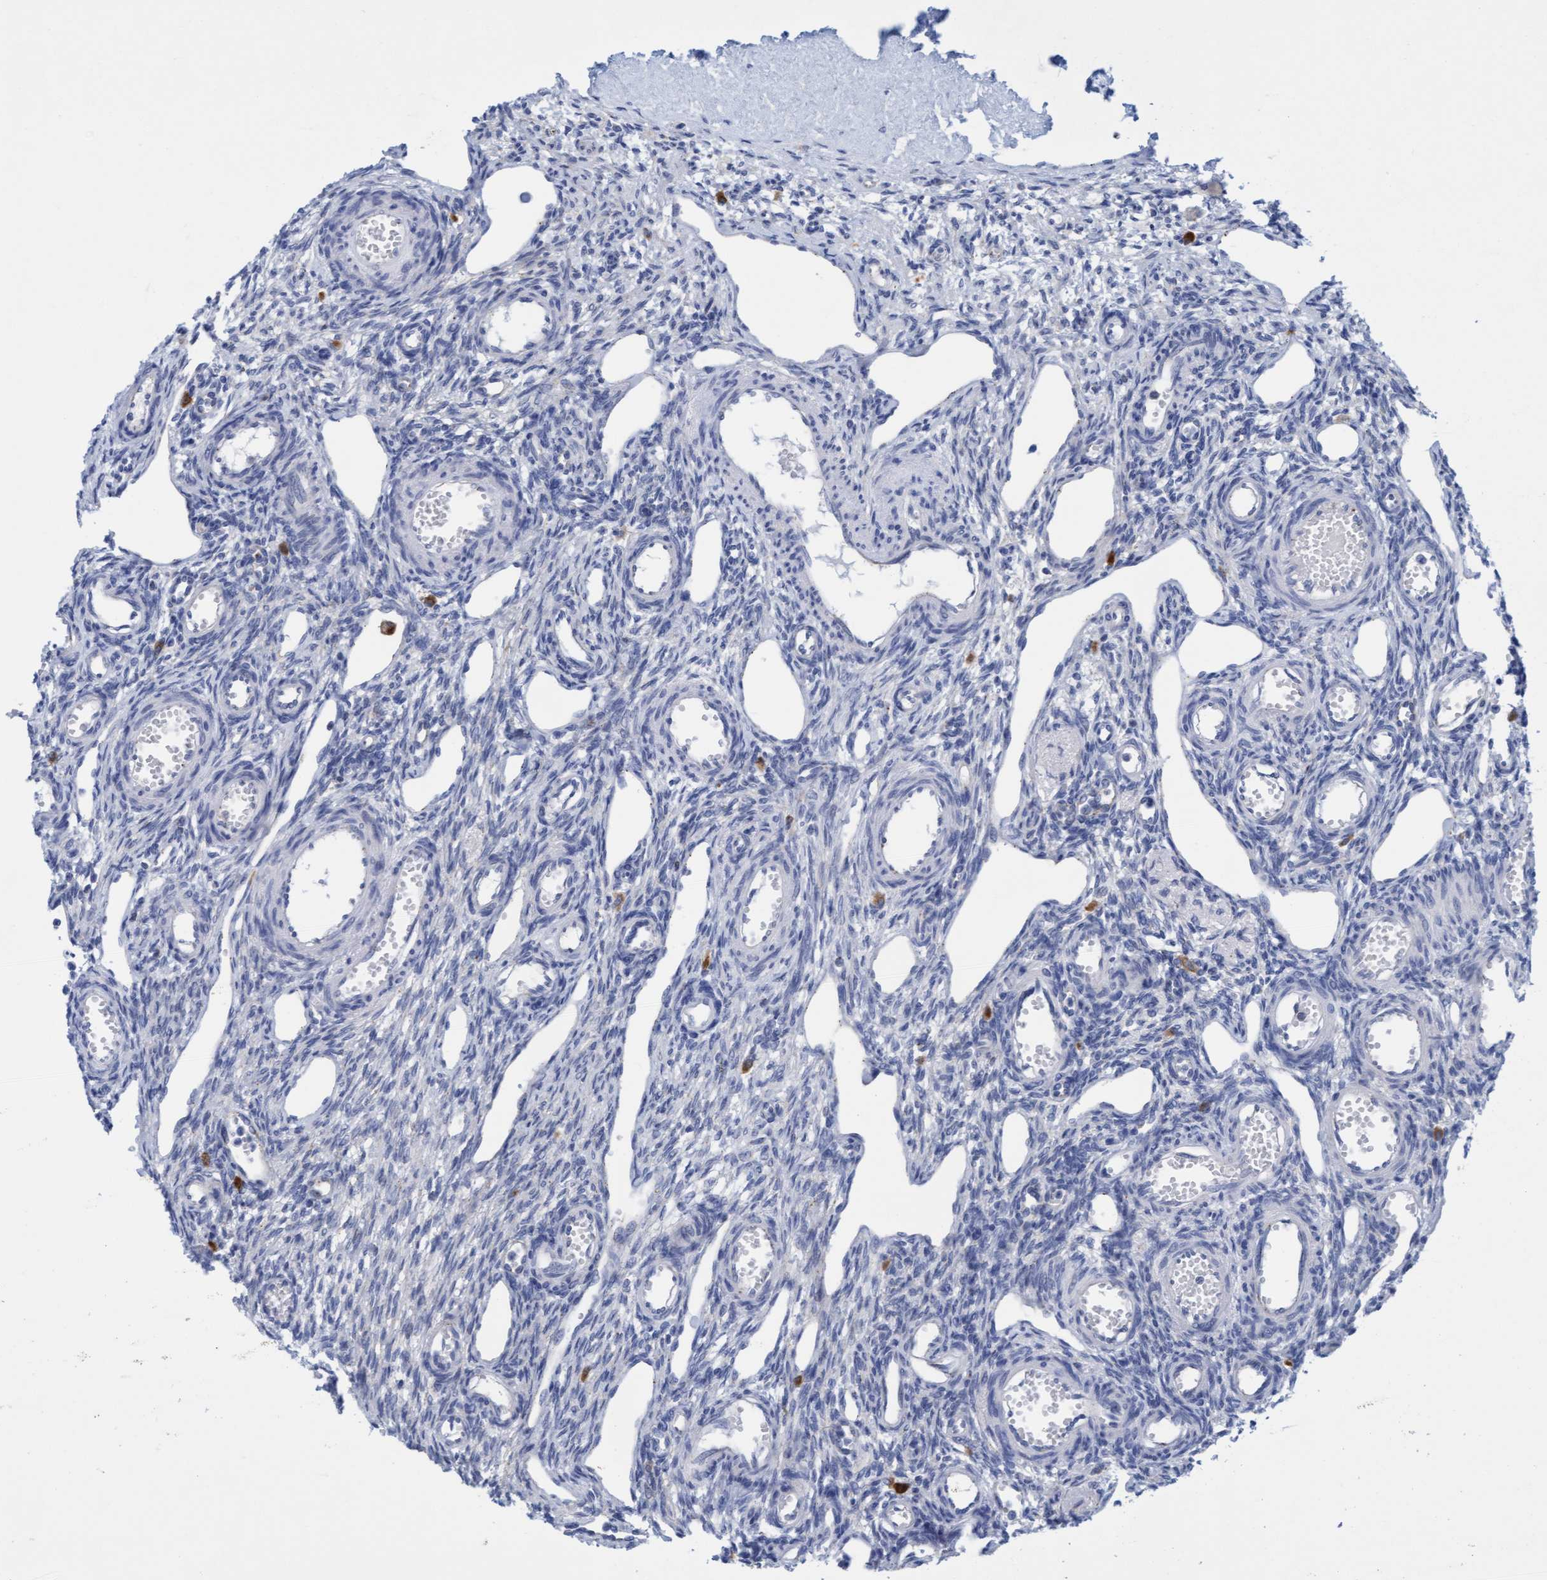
{"staining": {"intensity": "negative", "quantity": "none", "location": "none"}, "tissue": "ovary", "cell_type": "Ovarian stroma cells", "image_type": "normal", "snomed": [{"axis": "morphology", "description": "Normal tissue, NOS"}, {"axis": "topography", "description": "Ovary"}], "caption": "An IHC histopathology image of unremarkable ovary is shown. There is no staining in ovarian stroma cells of ovary. Nuclei are stained in blue.", "gene": "SGSH", "patient": {"sex": "female", "age": 33}}